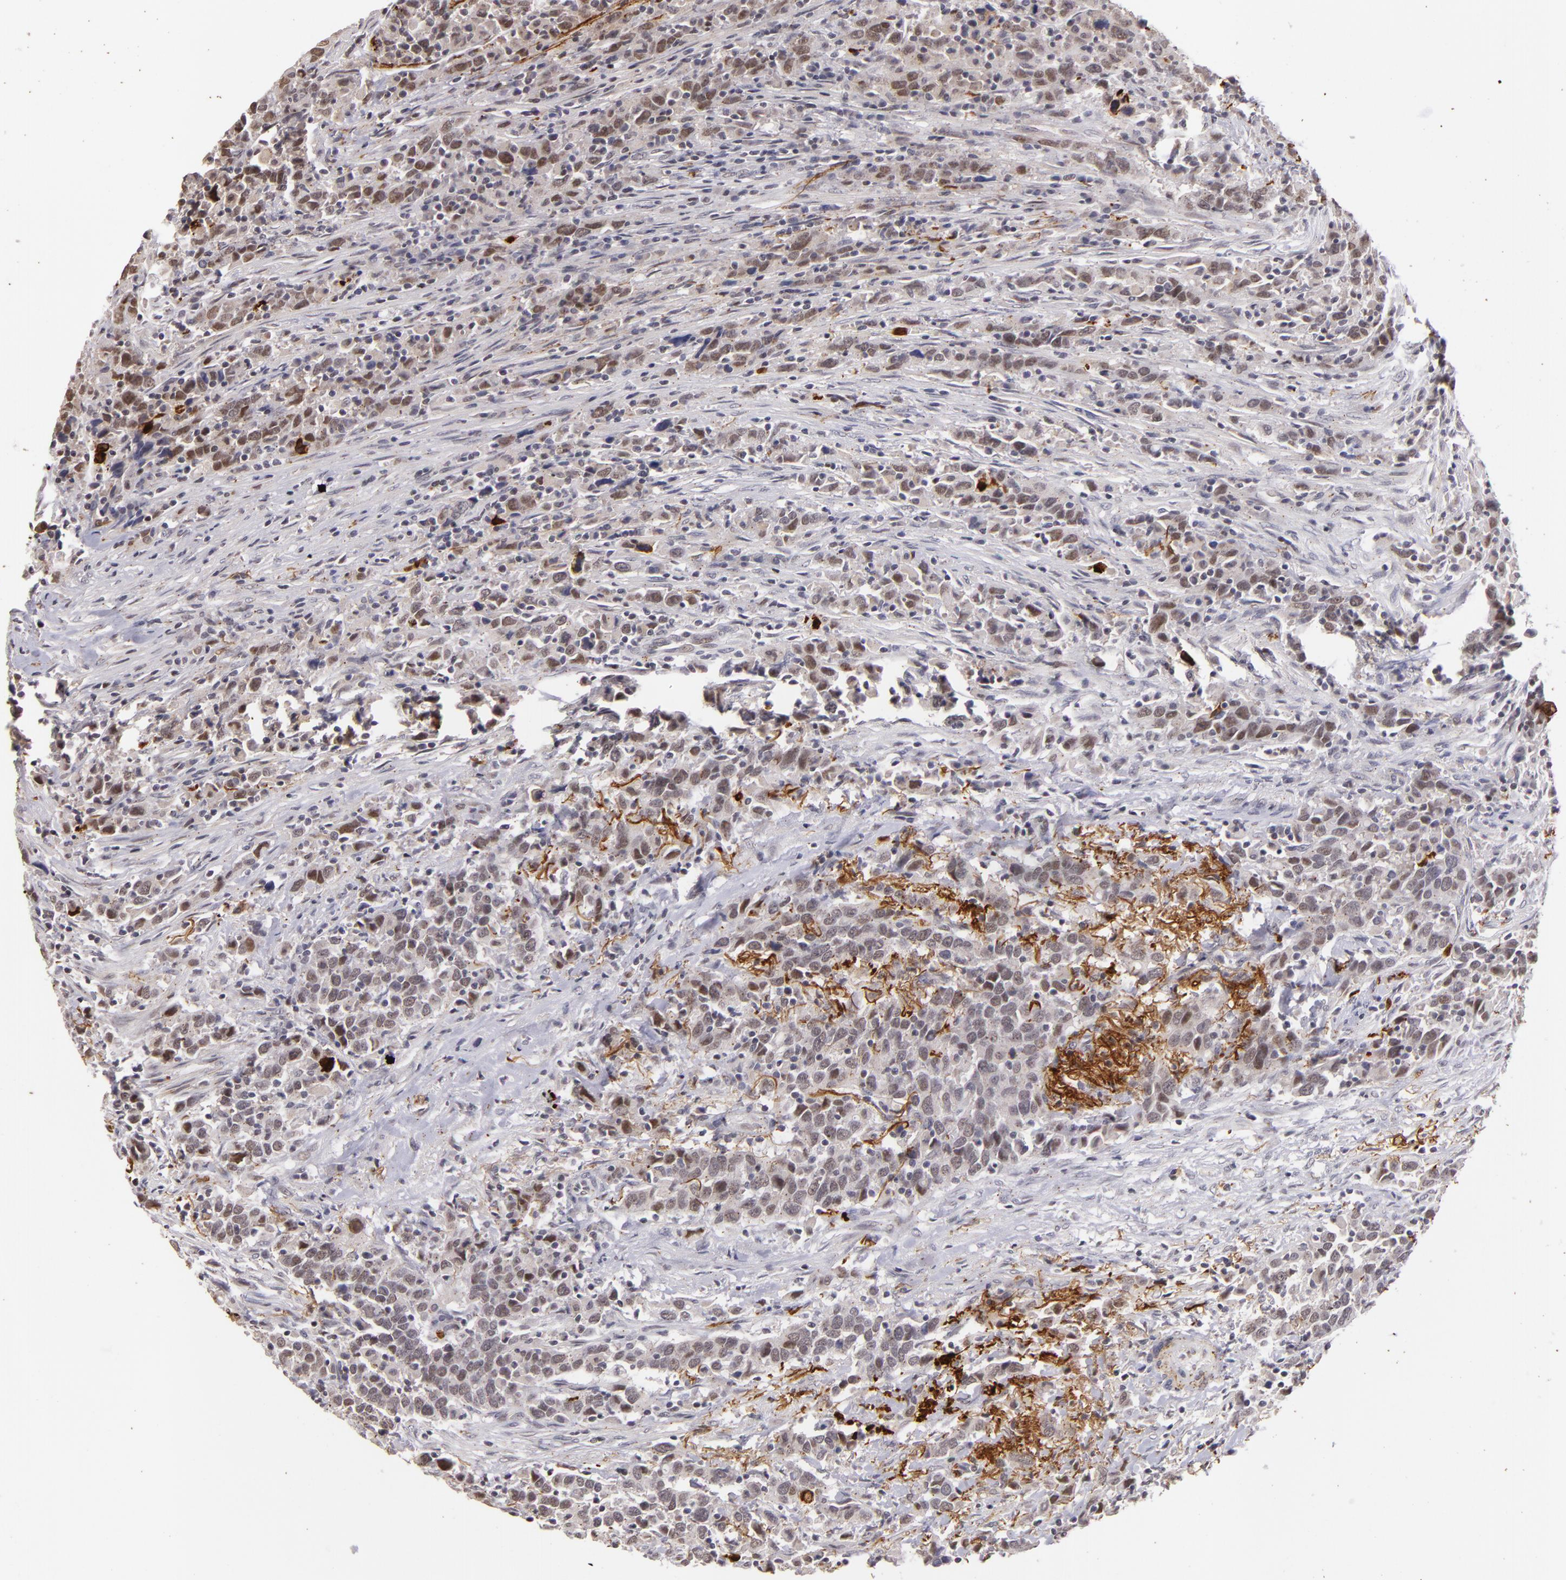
{"staining": {"intensity": "moderate", "quantity": "25%-75%", "location": "nuclear"}, "tissue": "urothelial cancer", "cell_type": "Tumor cells", "image_type": "cancer", "snomed": [{"axis": "morphology", "description": "Urothelial carcinoma, High grade"}, {"axis": "topography", "description": "Urinary bladder"}], "caption": "Immunohistochemical staining of high-grade urothelial carcinoma demonstrates medium levels of moderate nuclear positivity in about 25%-75% of tumor cells.", "gene": "RXRG", "patient": {"sex": "male", "age": 61}}